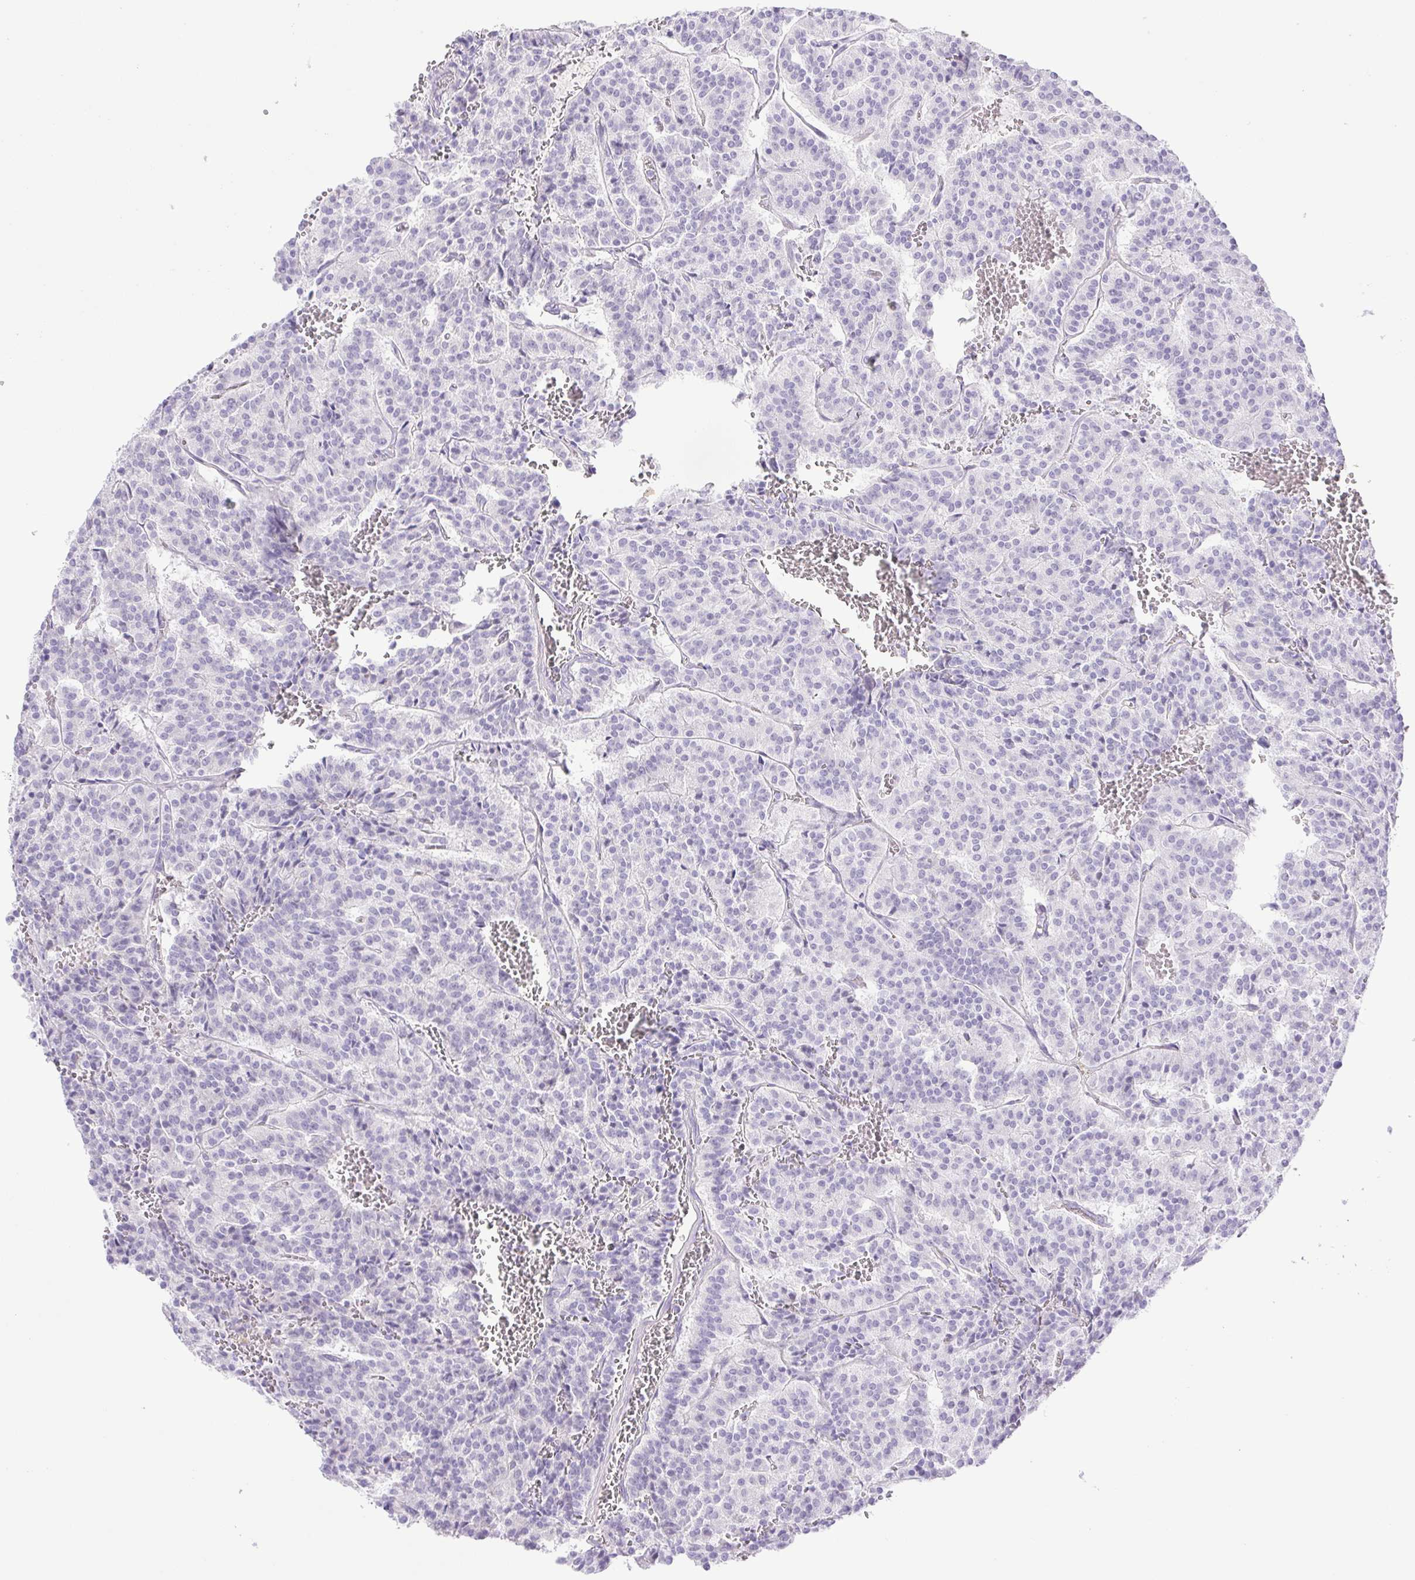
{"staining": {"intensity": "negative", "quantity": "none", "location": "none"}, "tissue": "carcinoid", "cell_type": "Tumor cells", "image_type": "cancer", "snomed": [{"axis": "morphology", "description": "Carcinoid, malignant, NOS"}, {"axis": "topography", "description": "Lung"}], "caption": "Tumor cells are negative for protein expression in human carcinoid.", "gene": "CDSN", "patient": {"sex": "male", "age": 70}}